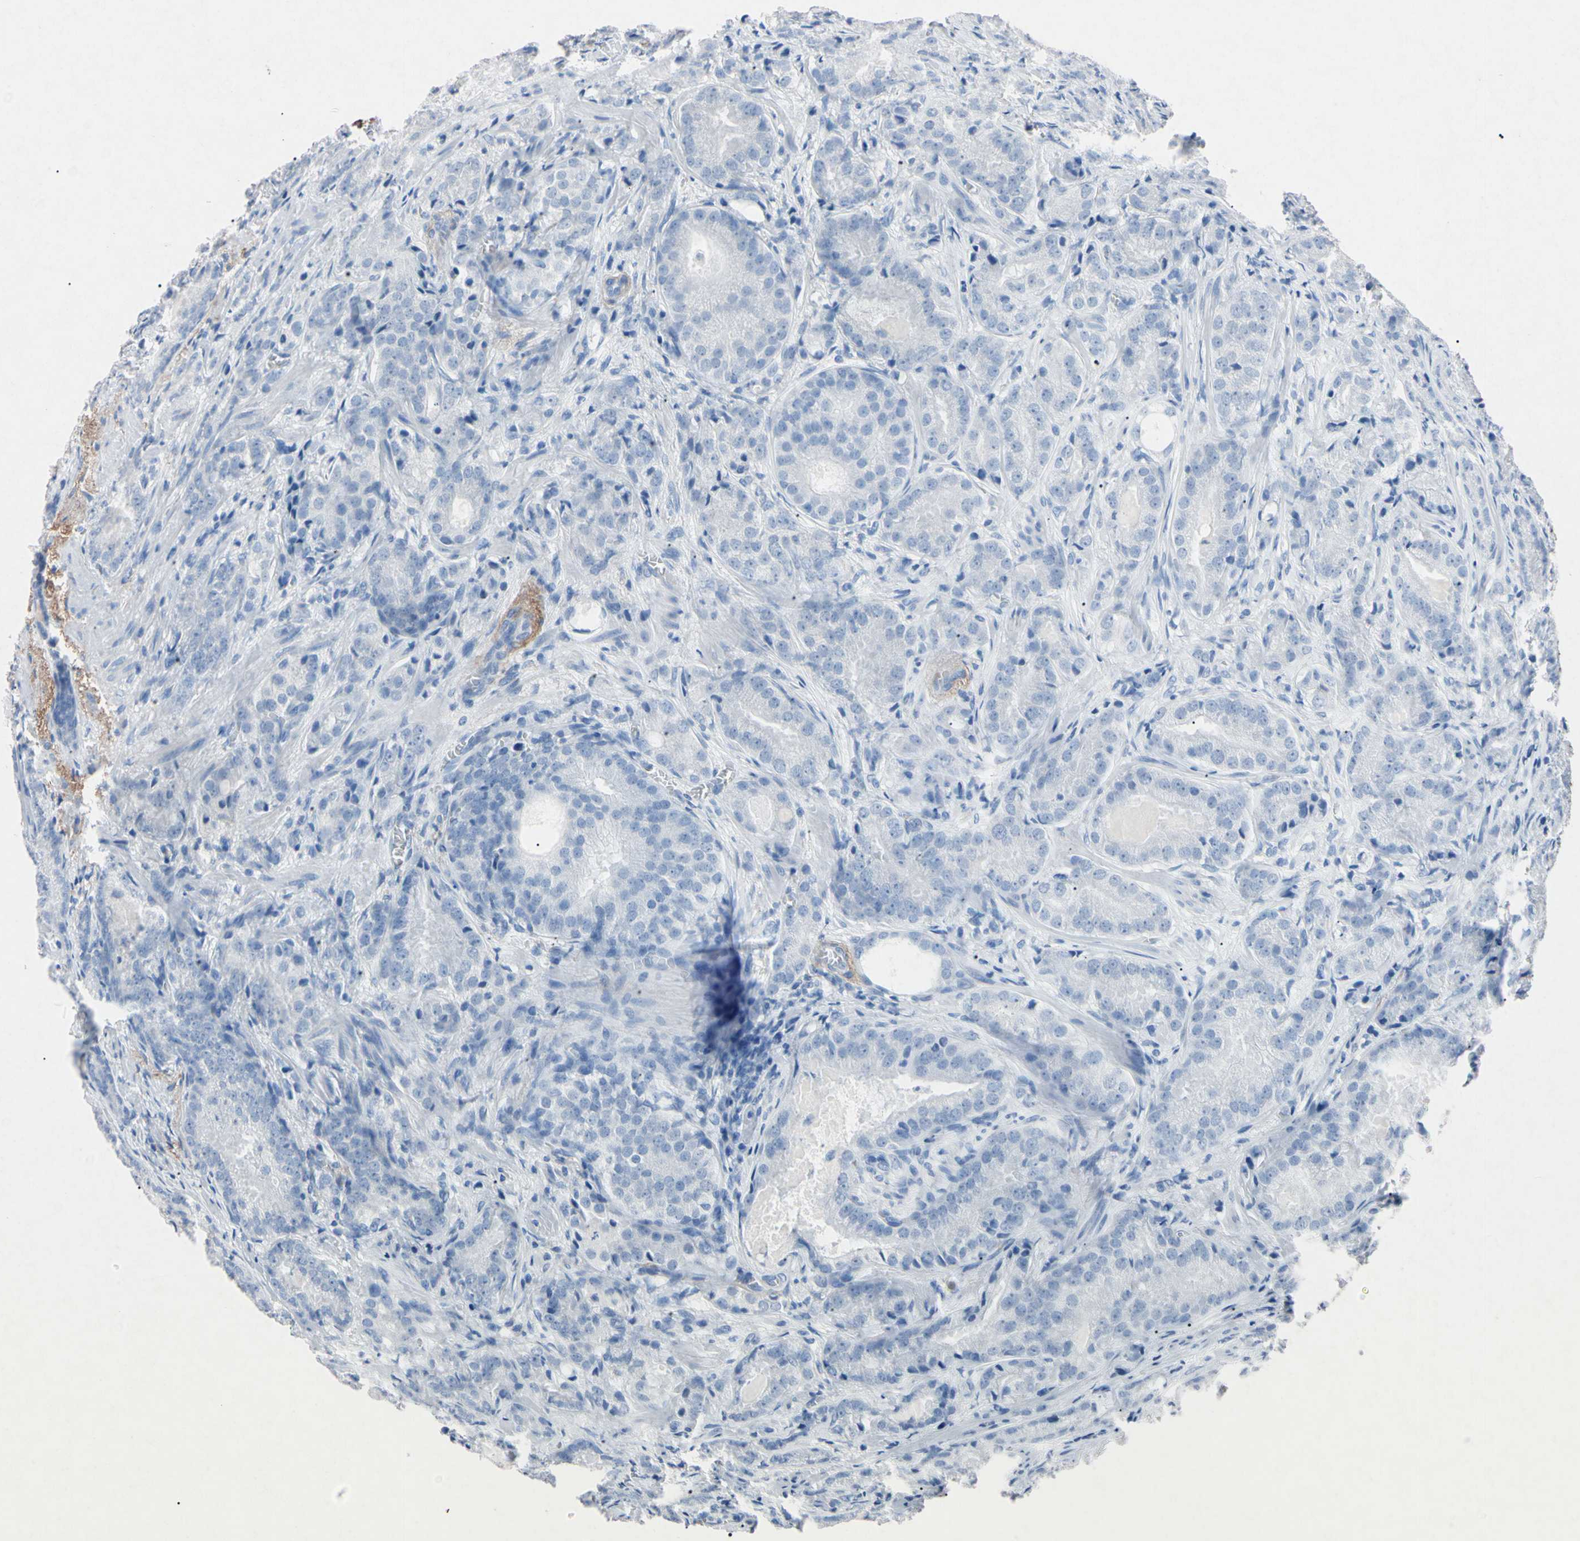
{"staining": {"intensity": "negative", "quantity": "none", "location": "none"}, "tissue": "prostate cancer", "cell_type": "Tumor cells", "image_type": "cancer", "snomed": [{"axis": "morphology", "description": "Adenocarcinoma, High grade"}, {"axis": "topography", "description": "Prostate"}], "caption": "DAB immunohistochemical staining of adenocarcinoma (high-grade) (prostate) reveals no significant positivity in tumor cells. Nuclei are stained in blue.", "gene": "ELN", "patient": {"sex": "male", "age": 64}}